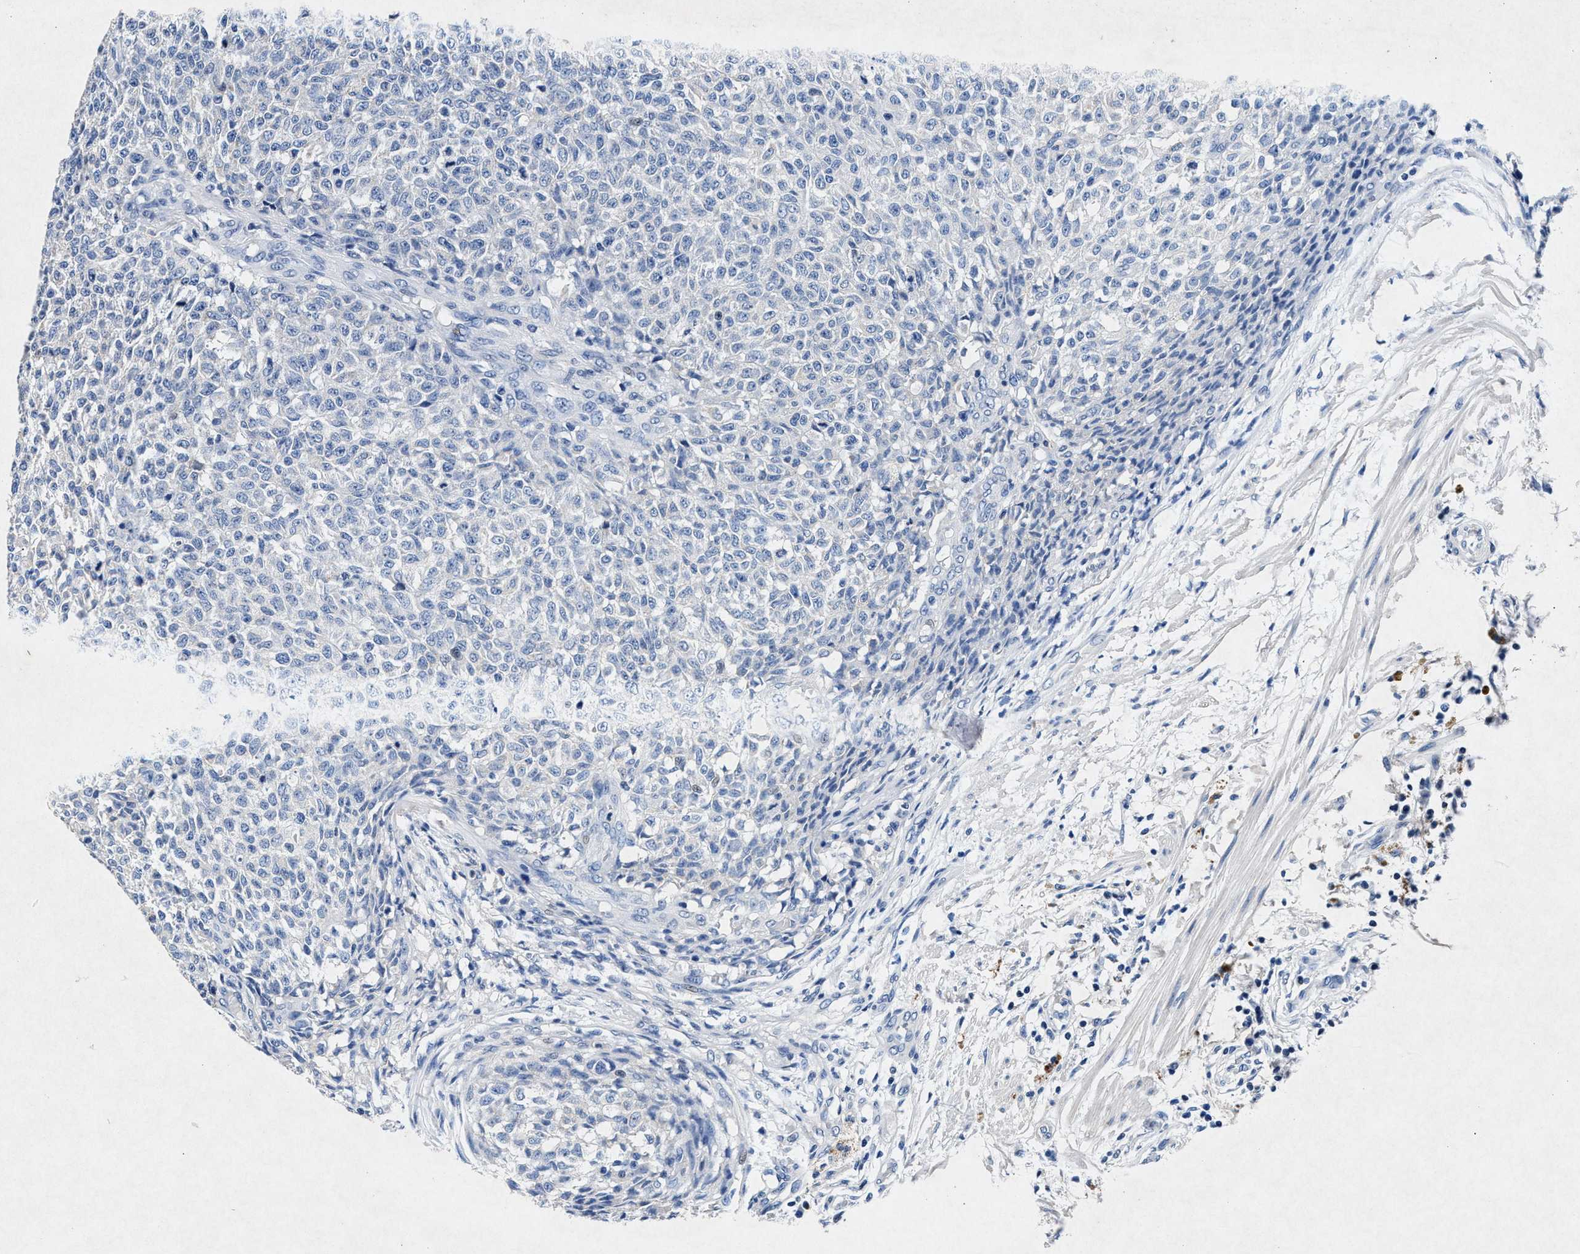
{"staining": {"intensity": "weak", "quantity": "<25%", "location": "nuclear"}, "tissue": "testis cancer", "cell_type": "Tumor cells", "image_type": "cancer", "snomed": [{"axis": "morphology", "description": "Seminoma, NOS"}, {"axis": "topography", "description": "Testis"}], "caption": "A high-resolution histopathology image shows immunohistochemistry (IHC) staining of testis cancer, which shows no significant staining in tumor cells. Nuclei are stained in blue.", "gene": "MAP6", "patient": {"sex": "male", "age": 59}}